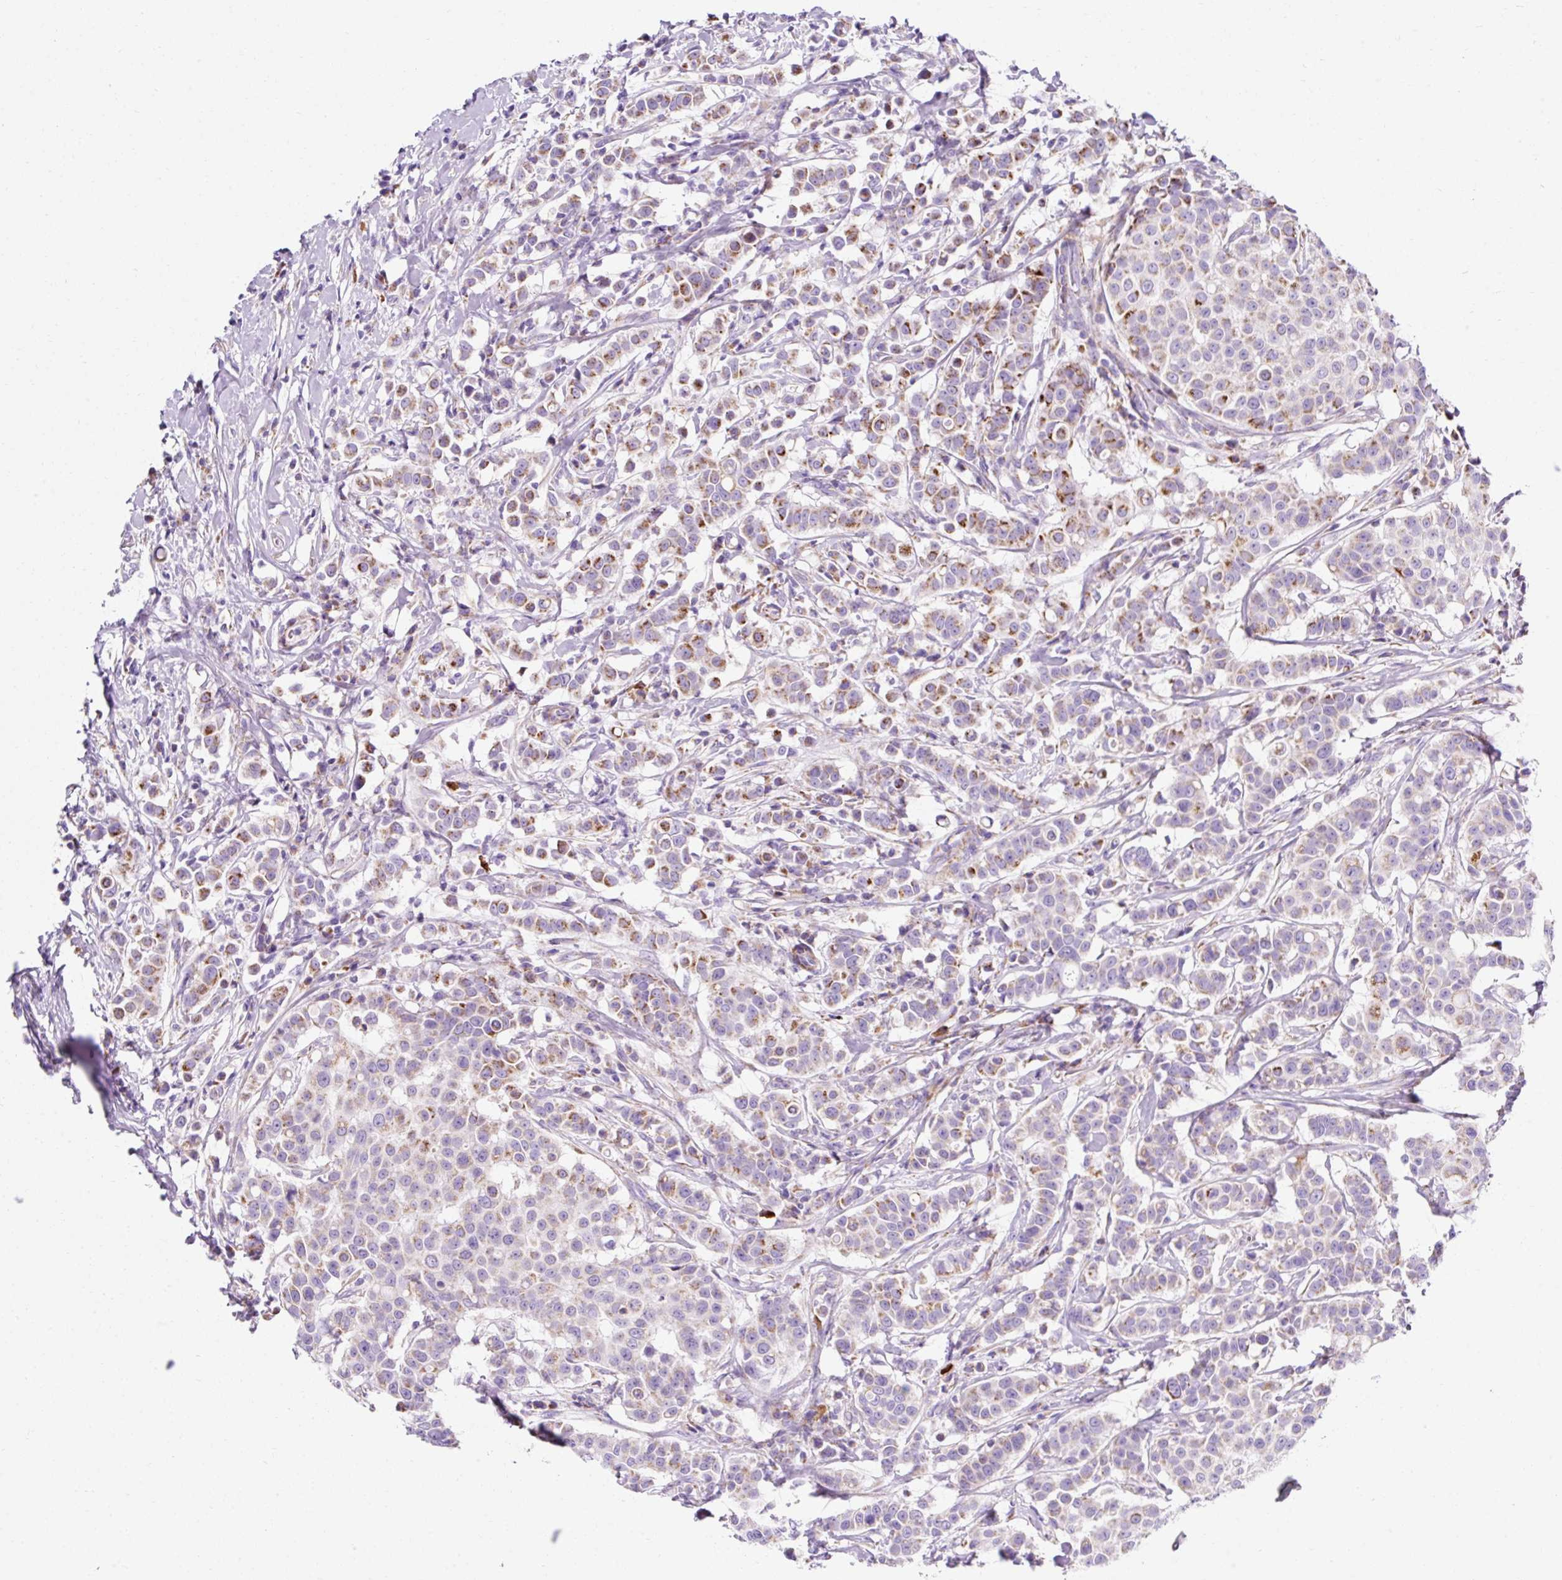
{"staining": {"intensity": "moderate", "quantity": "25%-75%", "location": "cytoplasmic/membranous"}, "tissue": "breast cancer", "cell_type": "Tumor cells", "image_type": "cancer", "snomed": [{"axis": "morphology", "description": "Duct carcinoma"}, {"axis": "topography", "description": "Breast"}], "caption": "Moderate cytoplasmic/membranous staining for a protein is present in approximately 25%-75% of tumor cells of infiltrating ductal carcinoma (breast) using immunohistochemistry.", "gene": "PLPP2", "patient": {"sex": "female", "age": 27}}